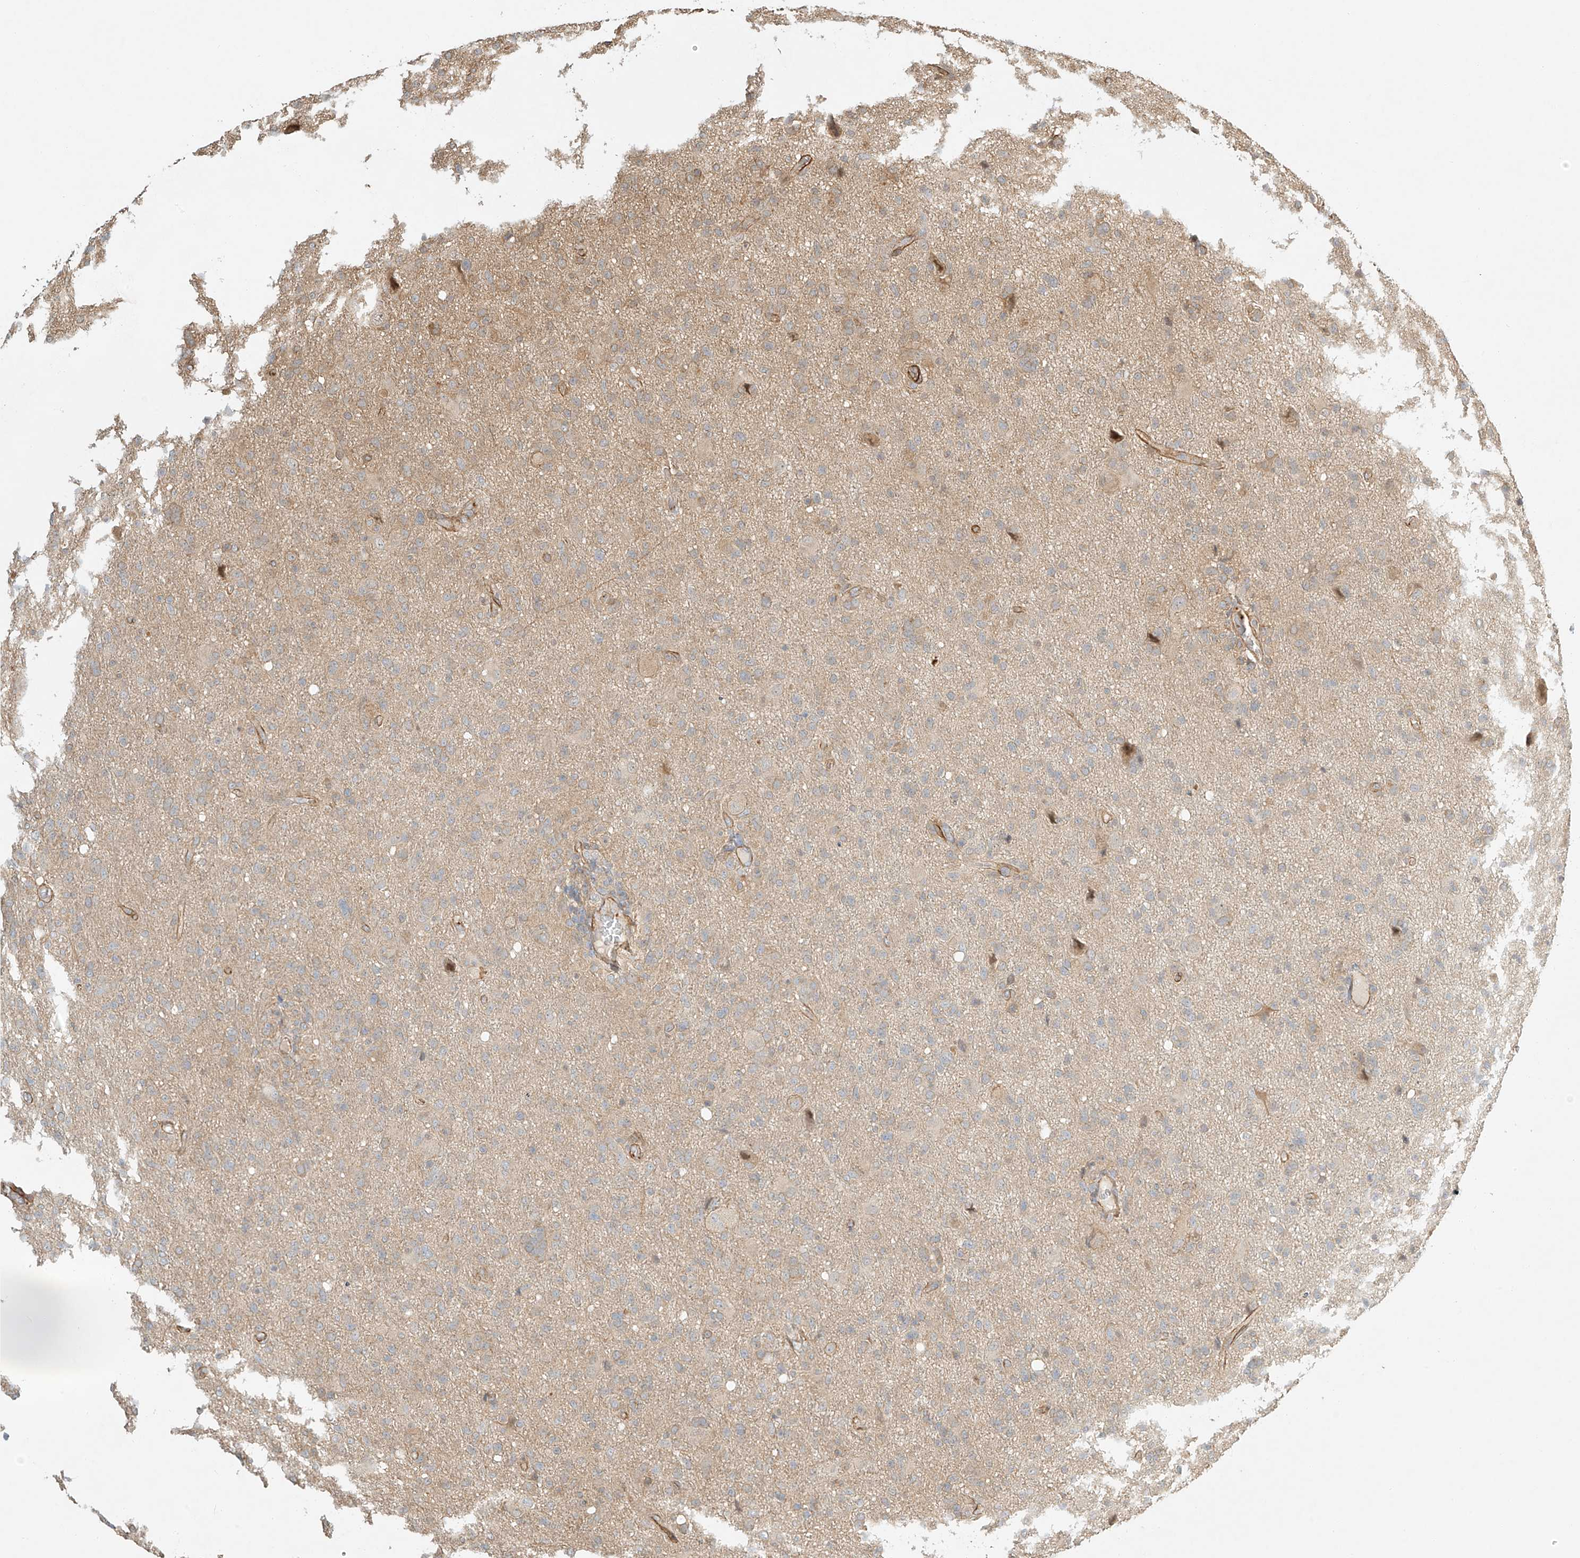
{"staining": {"intensity": "weak", "quantity": "25%-75%", "location": "cytoplasmic/membranous"}, "tissue": "glioma", "cell_type": "Tumor cells", "image_type": "cancer", "snomed": [{"axis": "morphology", "description": "Glioma, malignant, High grade"}, {"axis": "topography", "description": "Brain"}], "caption": "This micrograph shows immunohistochemistry staining of malignant glioma (high-grade), with low weak cytoplasmic/membranous staining in about 25%-75% of tumor cells.", "gene": "CSMD3", "patient": {"sex": "female", "age": 57}}